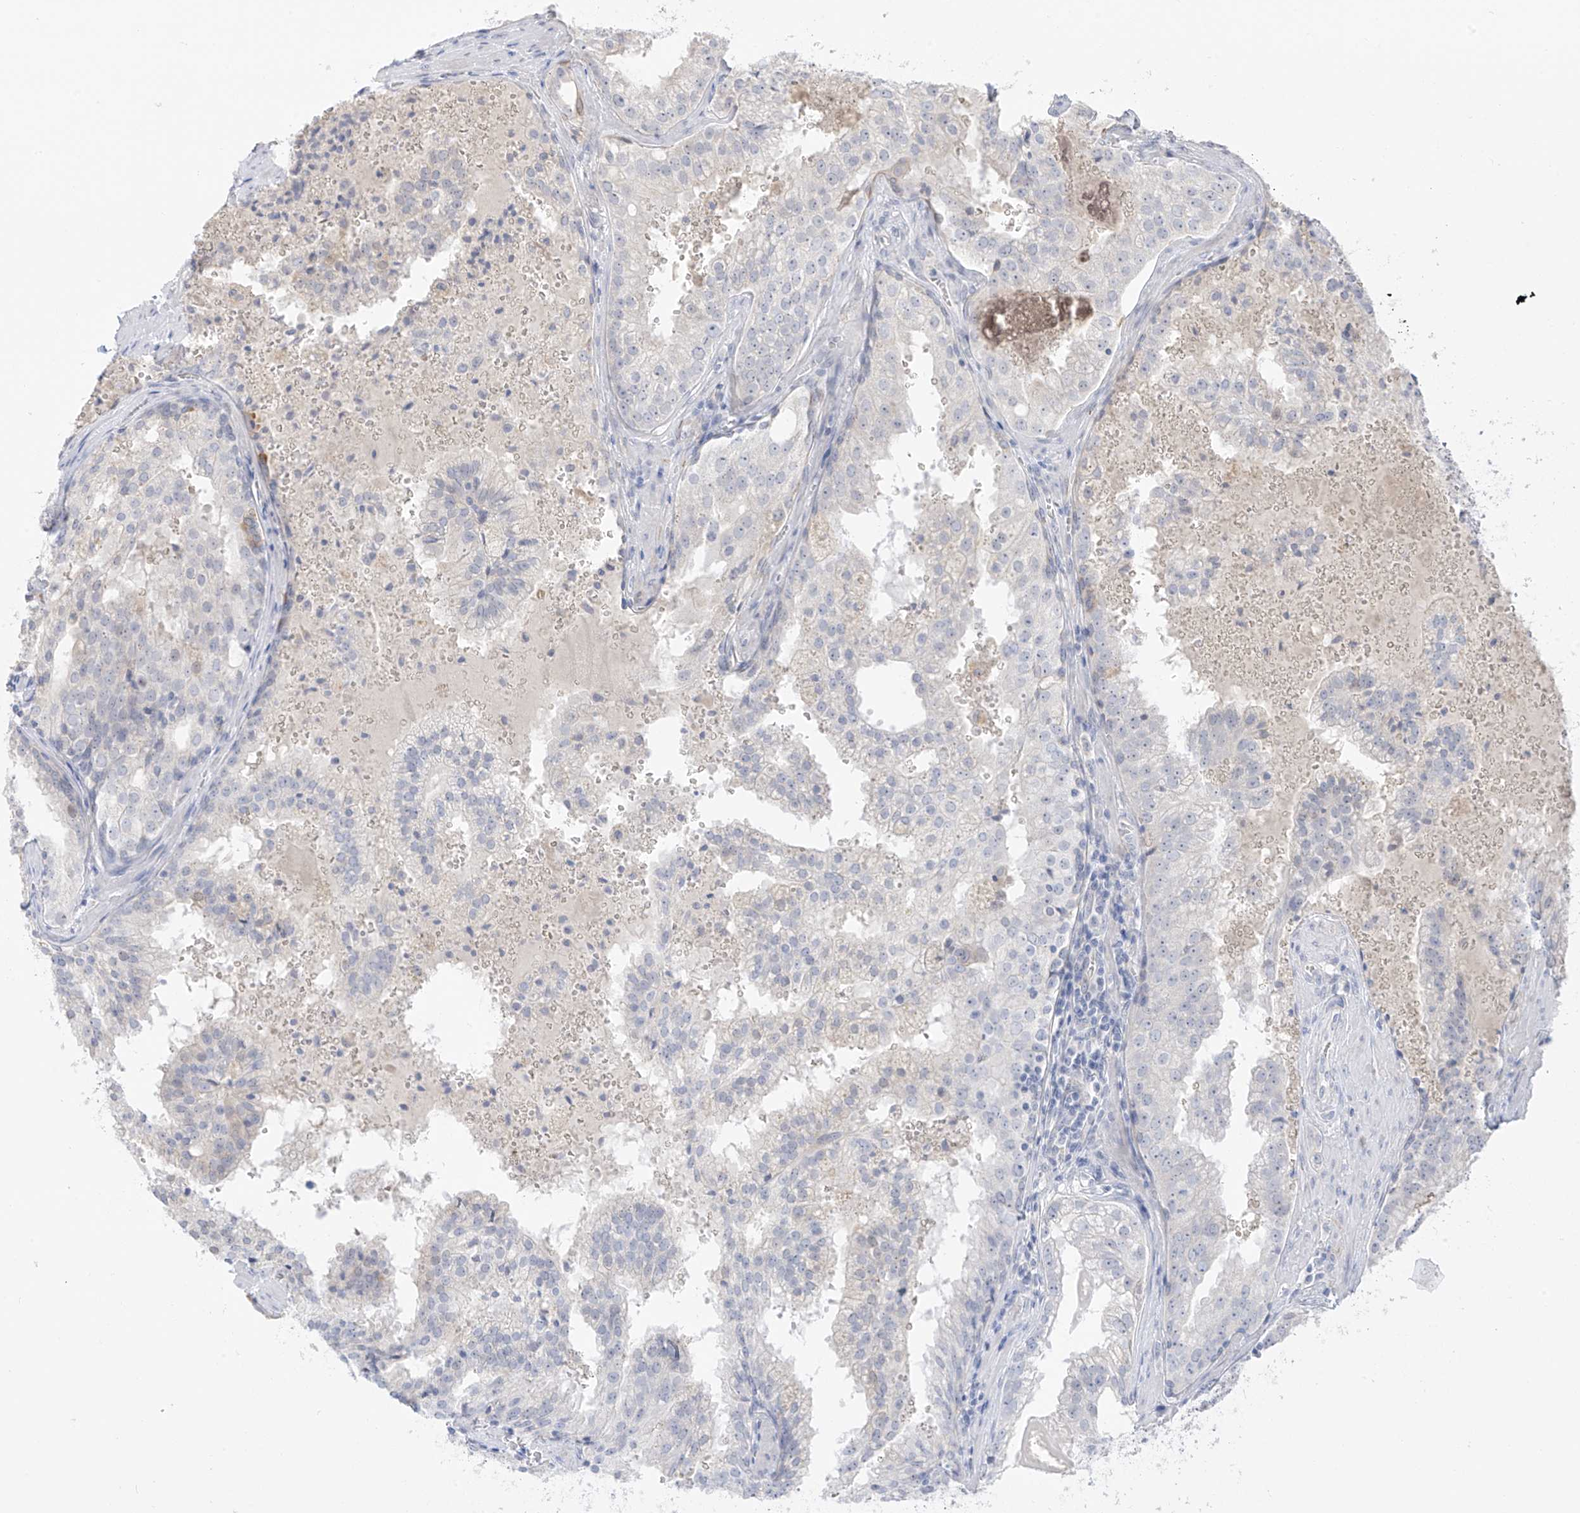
{"staining": {"intensity": "negative", "quantity": "none", "location": "none"}, "tissue": "prostate cancer", "cell_type": "Tumor cells", "image_type": "cancer", "snomed": [{"axis": "morphology", "description": "Adenocarcinoma, High grade"}, {"axis": "topography", "description": "Prostate"}], "caption": "Immunohistochemical staining of prostate cancer demonstrates no significant positivity in tumor cells.", "gene": "DCDC2", "patient": {"sex": "male", "age": 68}}